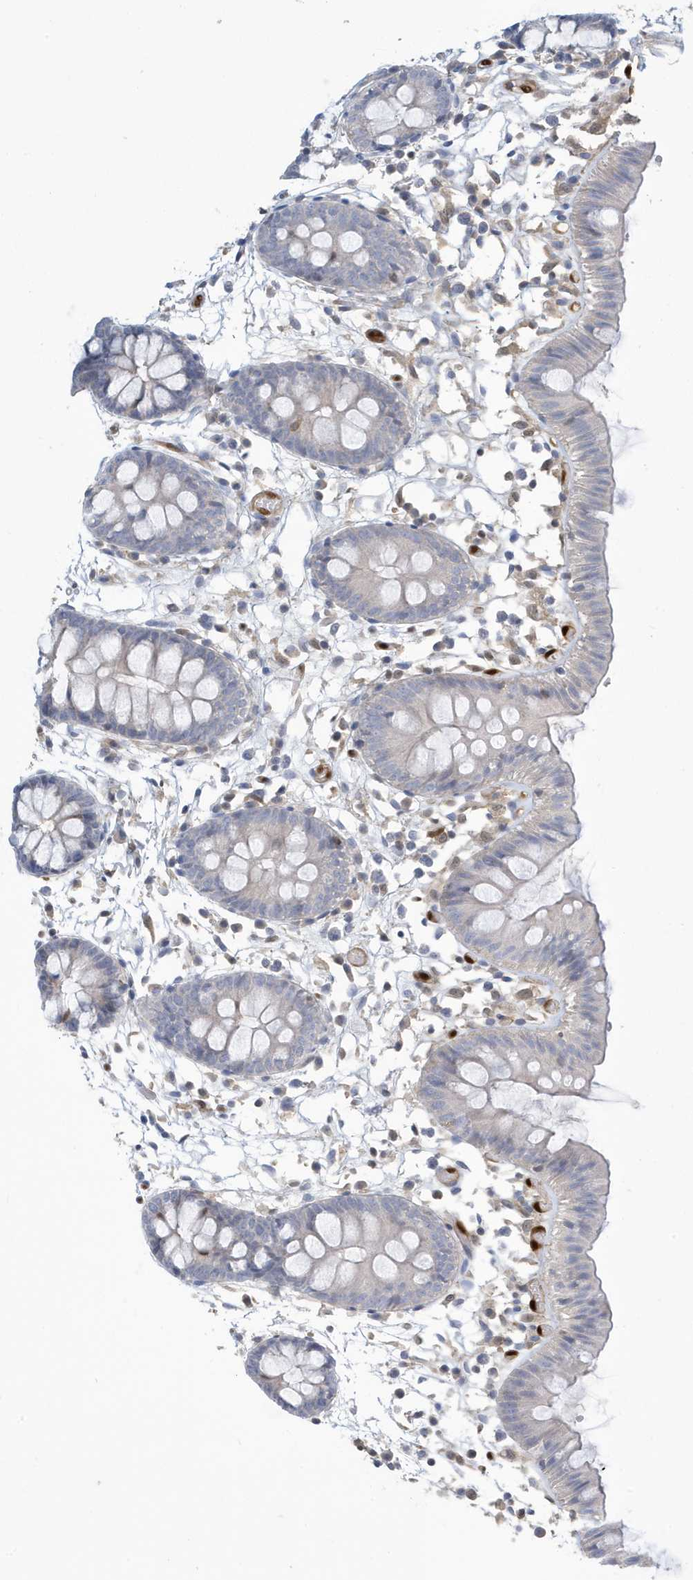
{"staining": {"intensity": "strong", "quantity": ">75%", "location": "cytoplasmic/membranous,nuclear"}, "tissue": "colon", "cell_type": "Endothelial cells", "image_type": "normal", "snomed": [{"axis": "morphology", "description": "Normal tissue, NOS"}, {"axis": "topography", "description": "Colon"}], "caption": "A high-resolution histopathology image shows IHC staining of normal colon, which reveals strong cytoplasmic/membranous,nuclear expression in about >75% of endothelial cells.", "gene": "NCOA7", "patient": {"sex": "male", "age": 56}}